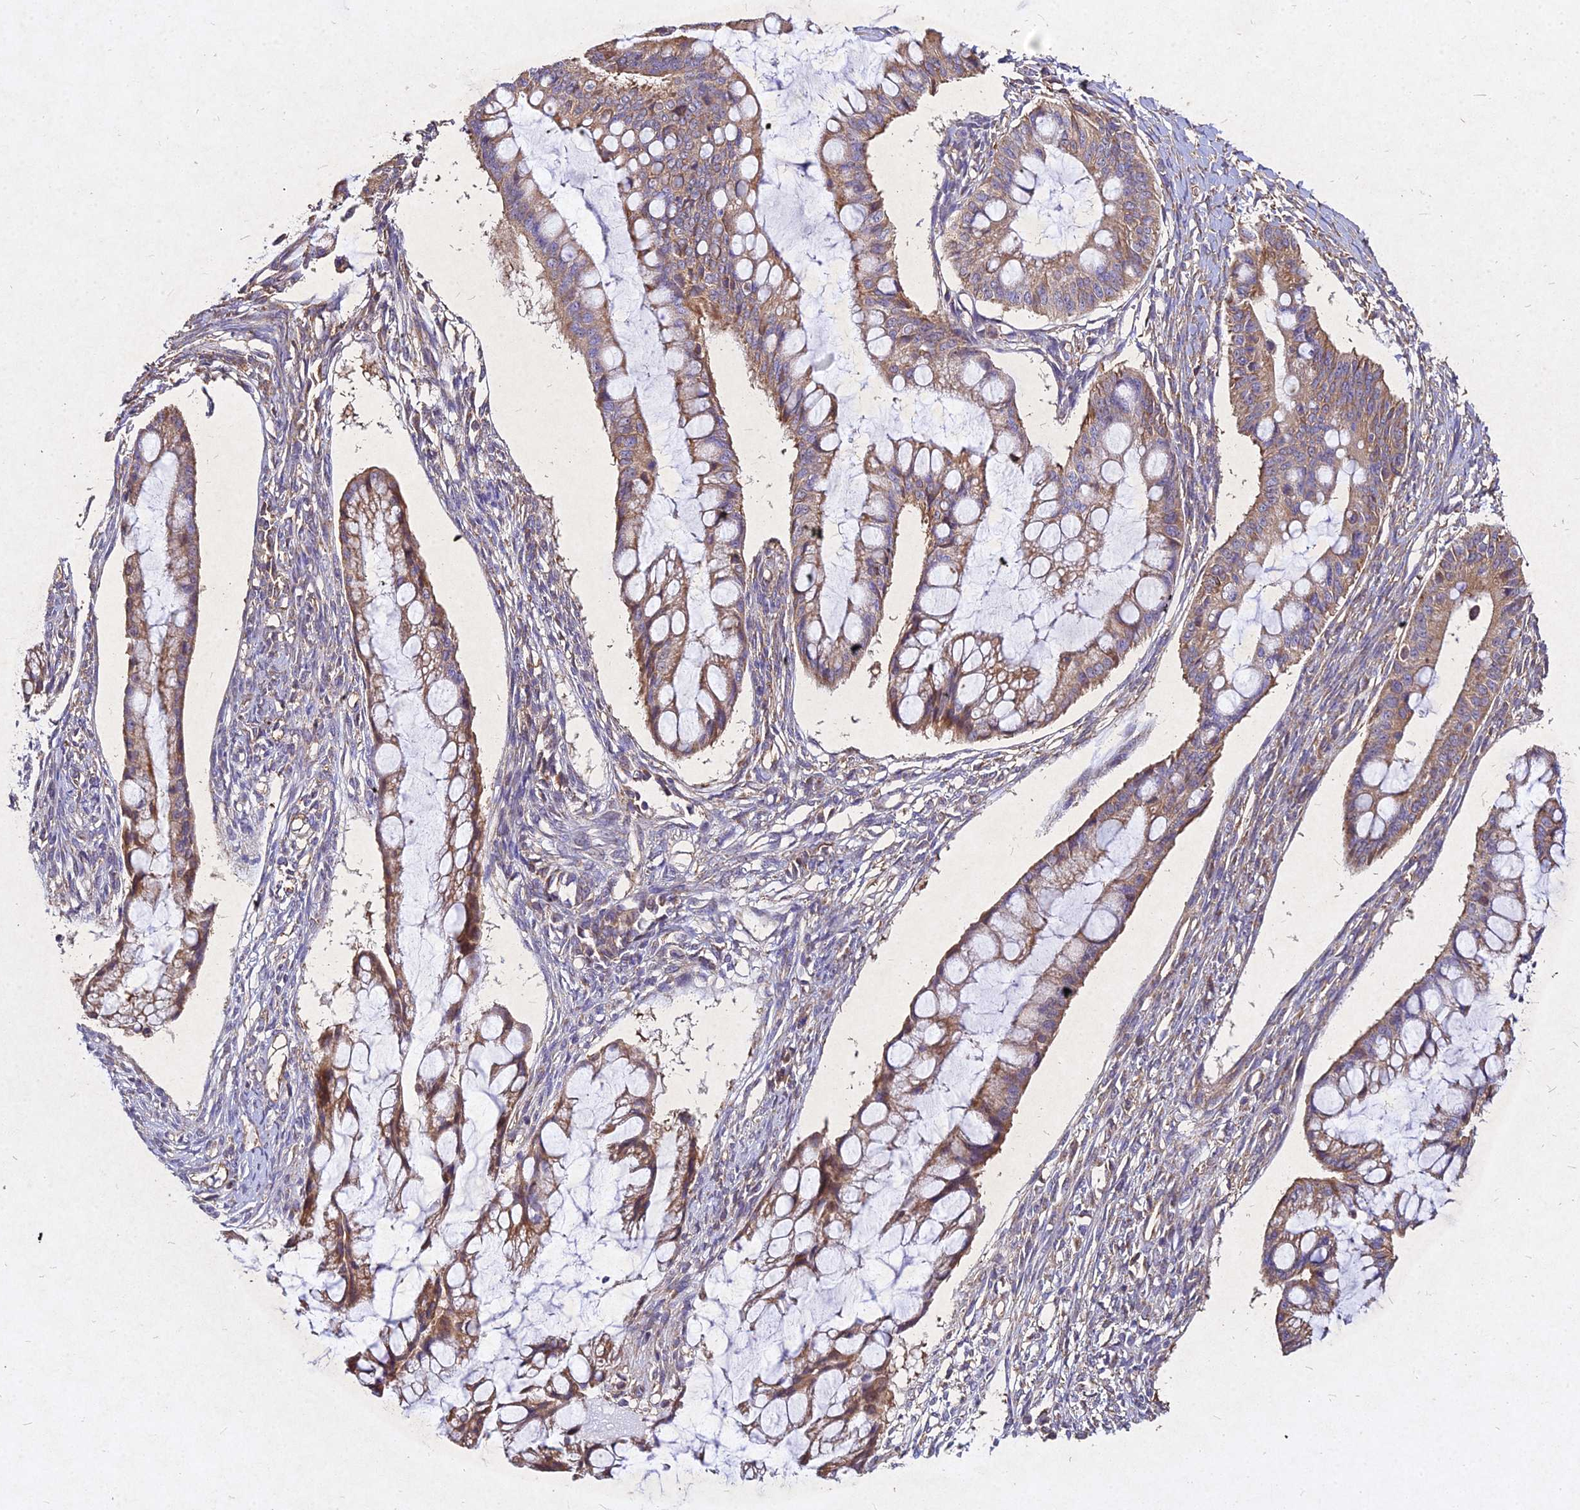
{"staining": {"intensity": "moderate", "quantity": ">75%", "location": "cytoplasmic/membranous"}, "tissue": "ovarian cancer", "cell_type": "Tumor cells", "image_type": "cancer", "snomed": [{"axis": "morphology", "description": "Cystadenocarcinoma, mucinous, NOS"}, {"axis": "topography", "description": "Ovary"}], "caption": "Tumor cells exhibit medium levels of moderate cytoplasmic/membranous expression in about >75% of cells in mucinous cystadenocarcinoma (ovarian).", "gene": "SKA1", "patient": {"sex": "female", "age": 73}}